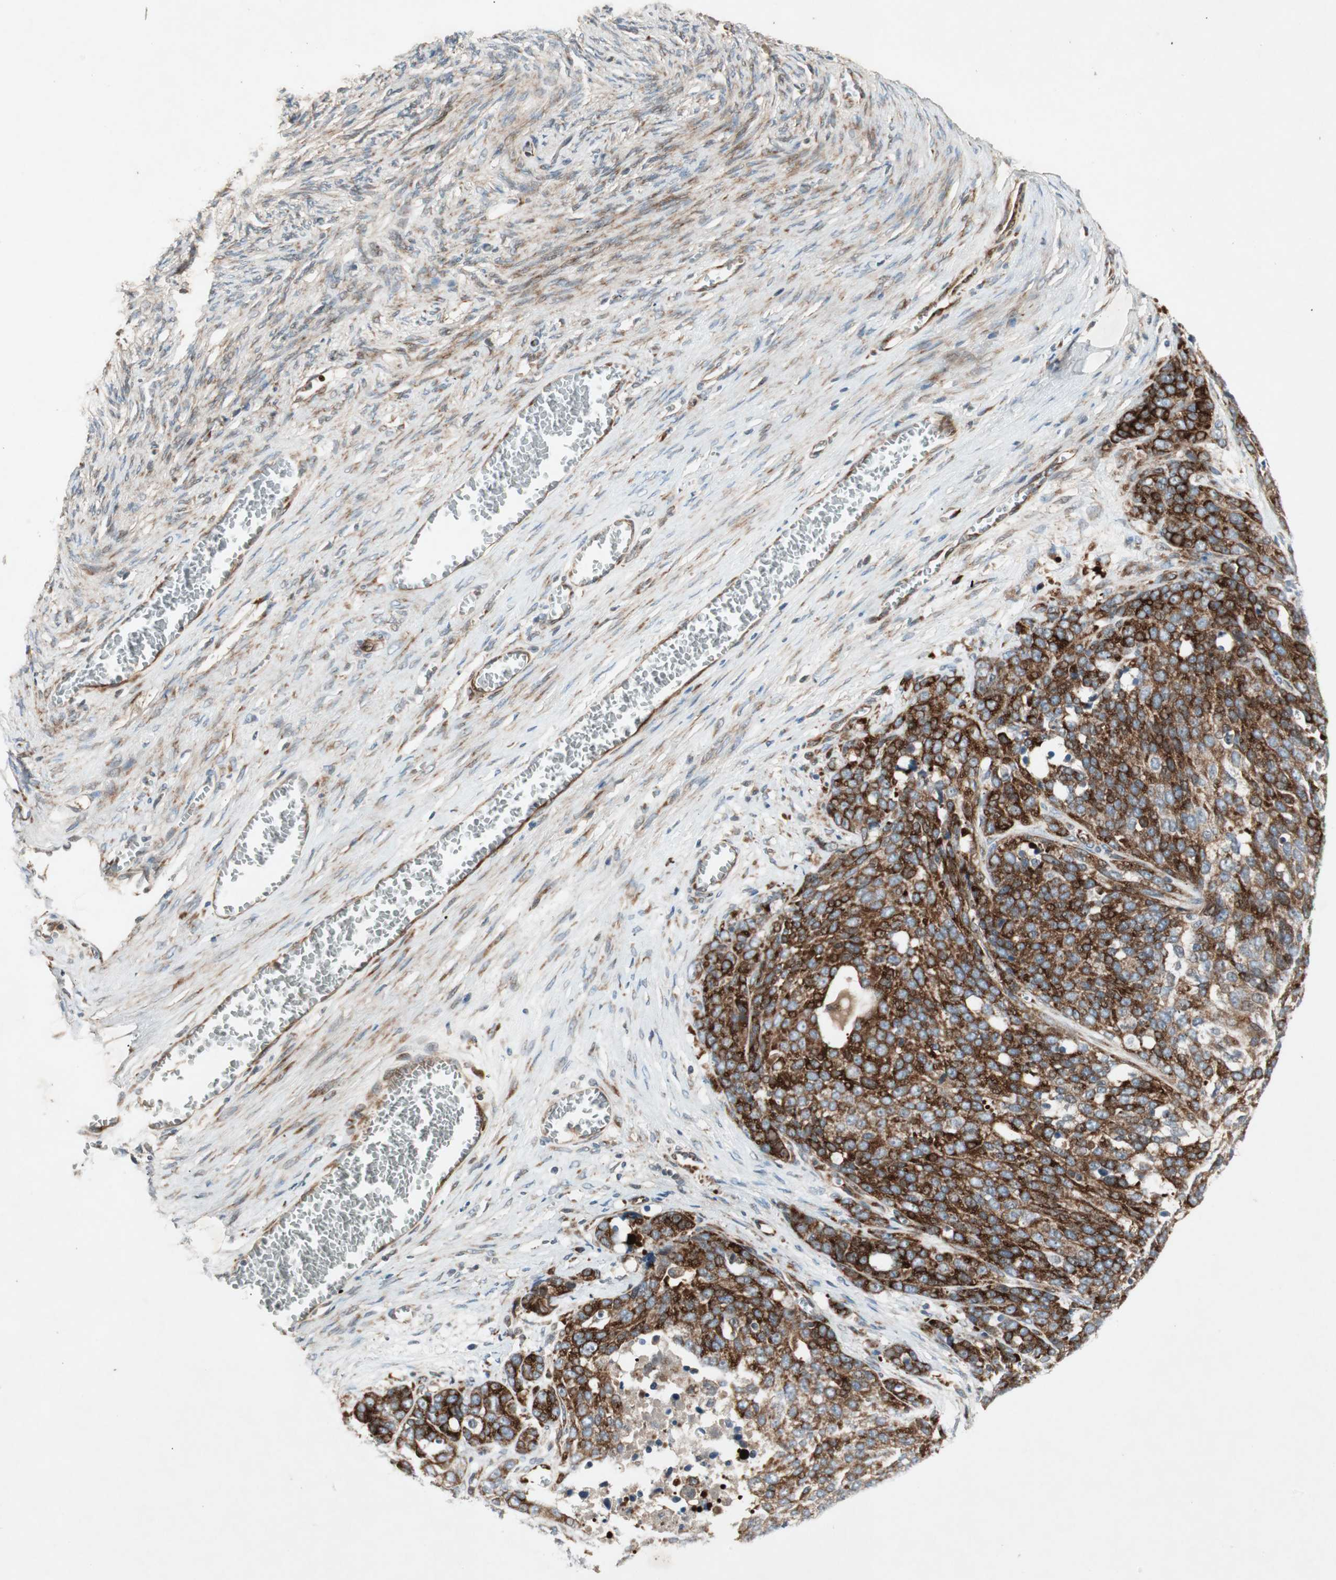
{"staining": {"intensity": "strong", "quantity": ">75%", "location": "cytoplasmic/membranous"}, "tissue": "ovarian cancer", "cell_type": "Tumor cells", "image_type": "cancer", "snomed": [{"axis": "morphology", "description": "Cystadenocarcinoma, serous, NOS"}, {"axis": "topography", "description": "Ovary"}], "caption": "Ovarian serous cystadenocarcinoma tissue displays strong cytoplasmic/membranous staining in approximately >75% of tumor cells, visualized by immunohistochemistry.", "gene": "APOO", "patient": {"sex": "female", "age": 44}}